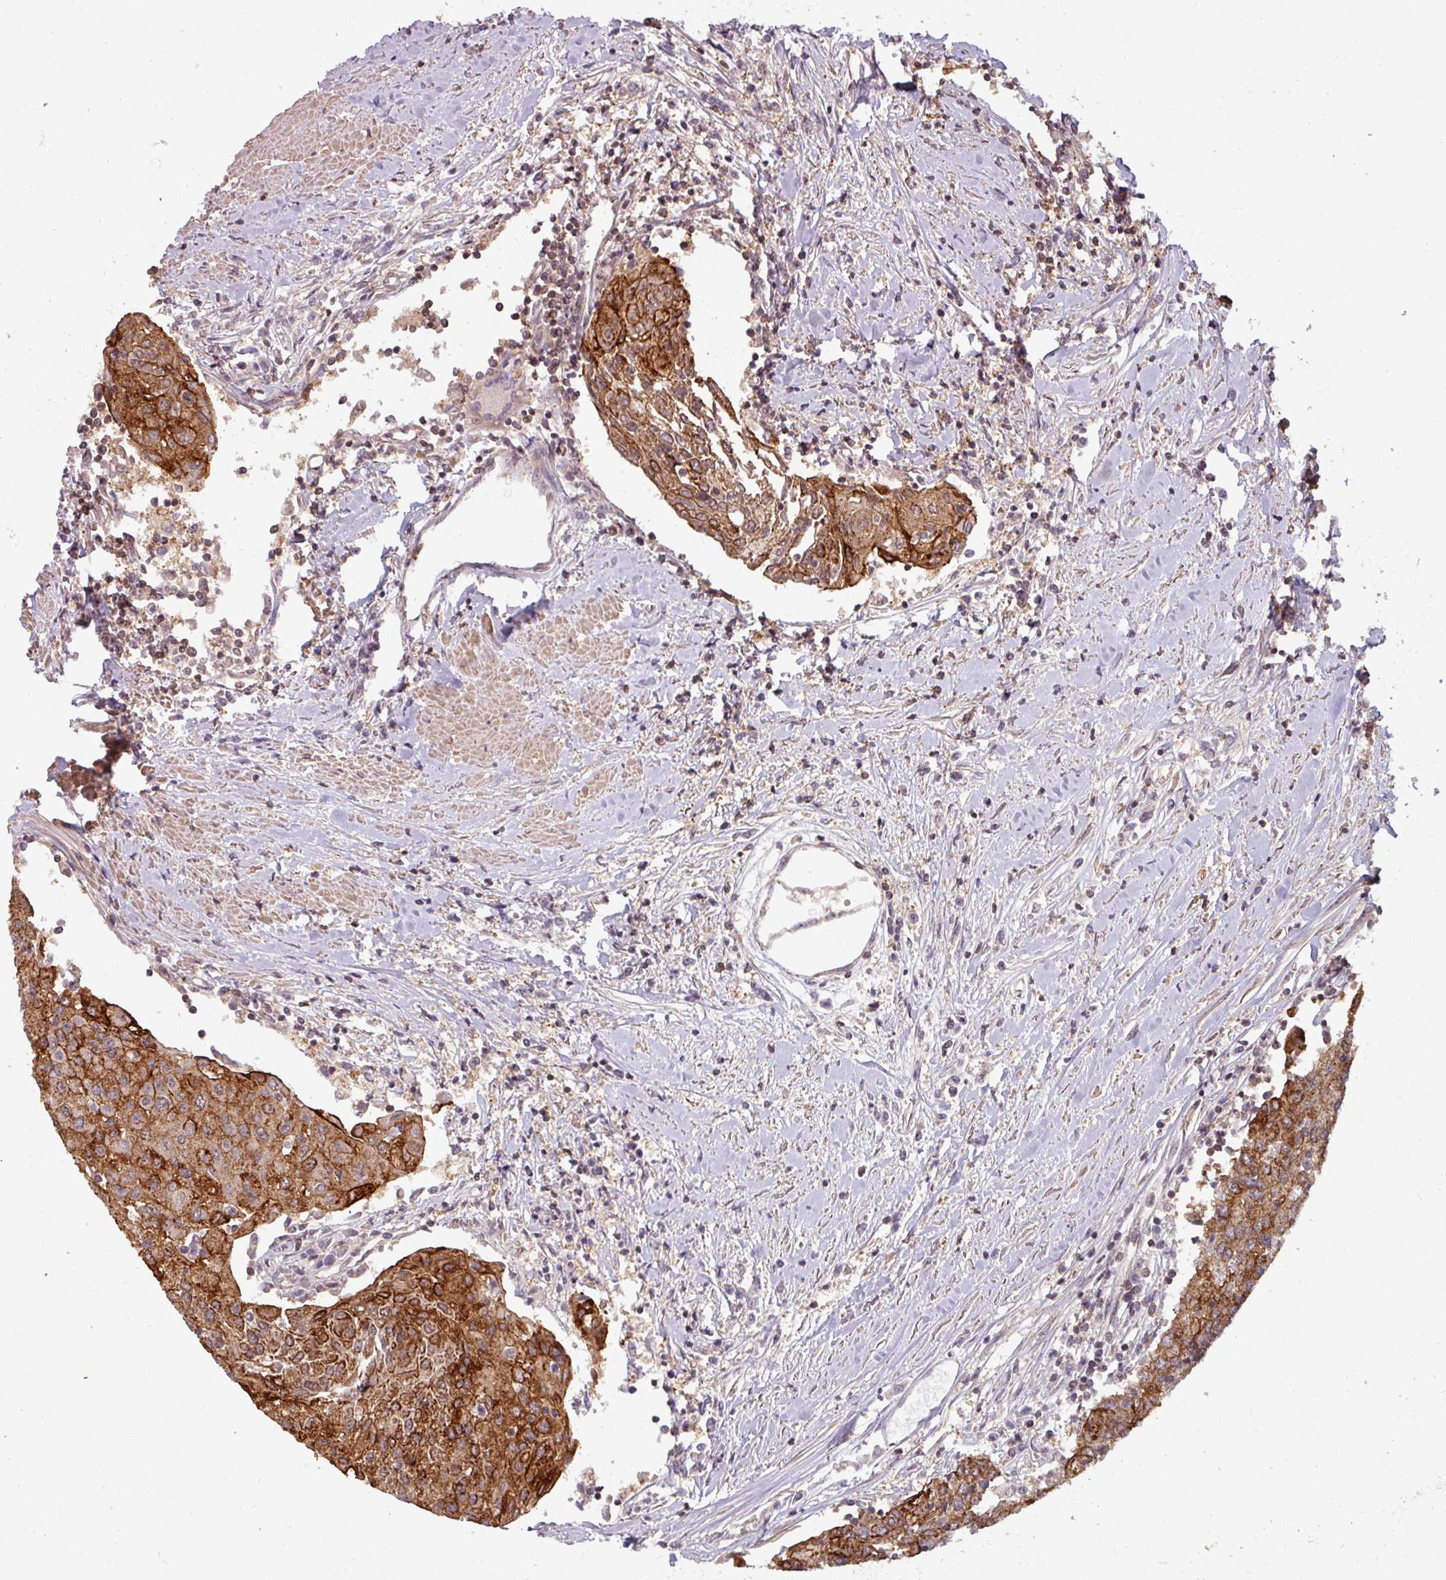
{"staining": {"intensity": "strong", "quantity": ">75%", "location": "cytoplasmic/membranous"}, "tissue": "urothelial cancer", "cell_type": "Tumor cells", "image_type": "cancer", "snomed": [{"axis": "morphology", "description": "Urothelial carcinoma, High grade"}, {"axis": "topography", "description": "Urinary bladder"}], "caption": "Urothelial cancer stained with DAB immunohistochemistry reveals high levels of strong cytoplasmic/membranous expression in approximately >75% of tumor cells.", "gene": "TUSC3", "patient": {"sex": "female", "age": 85}}